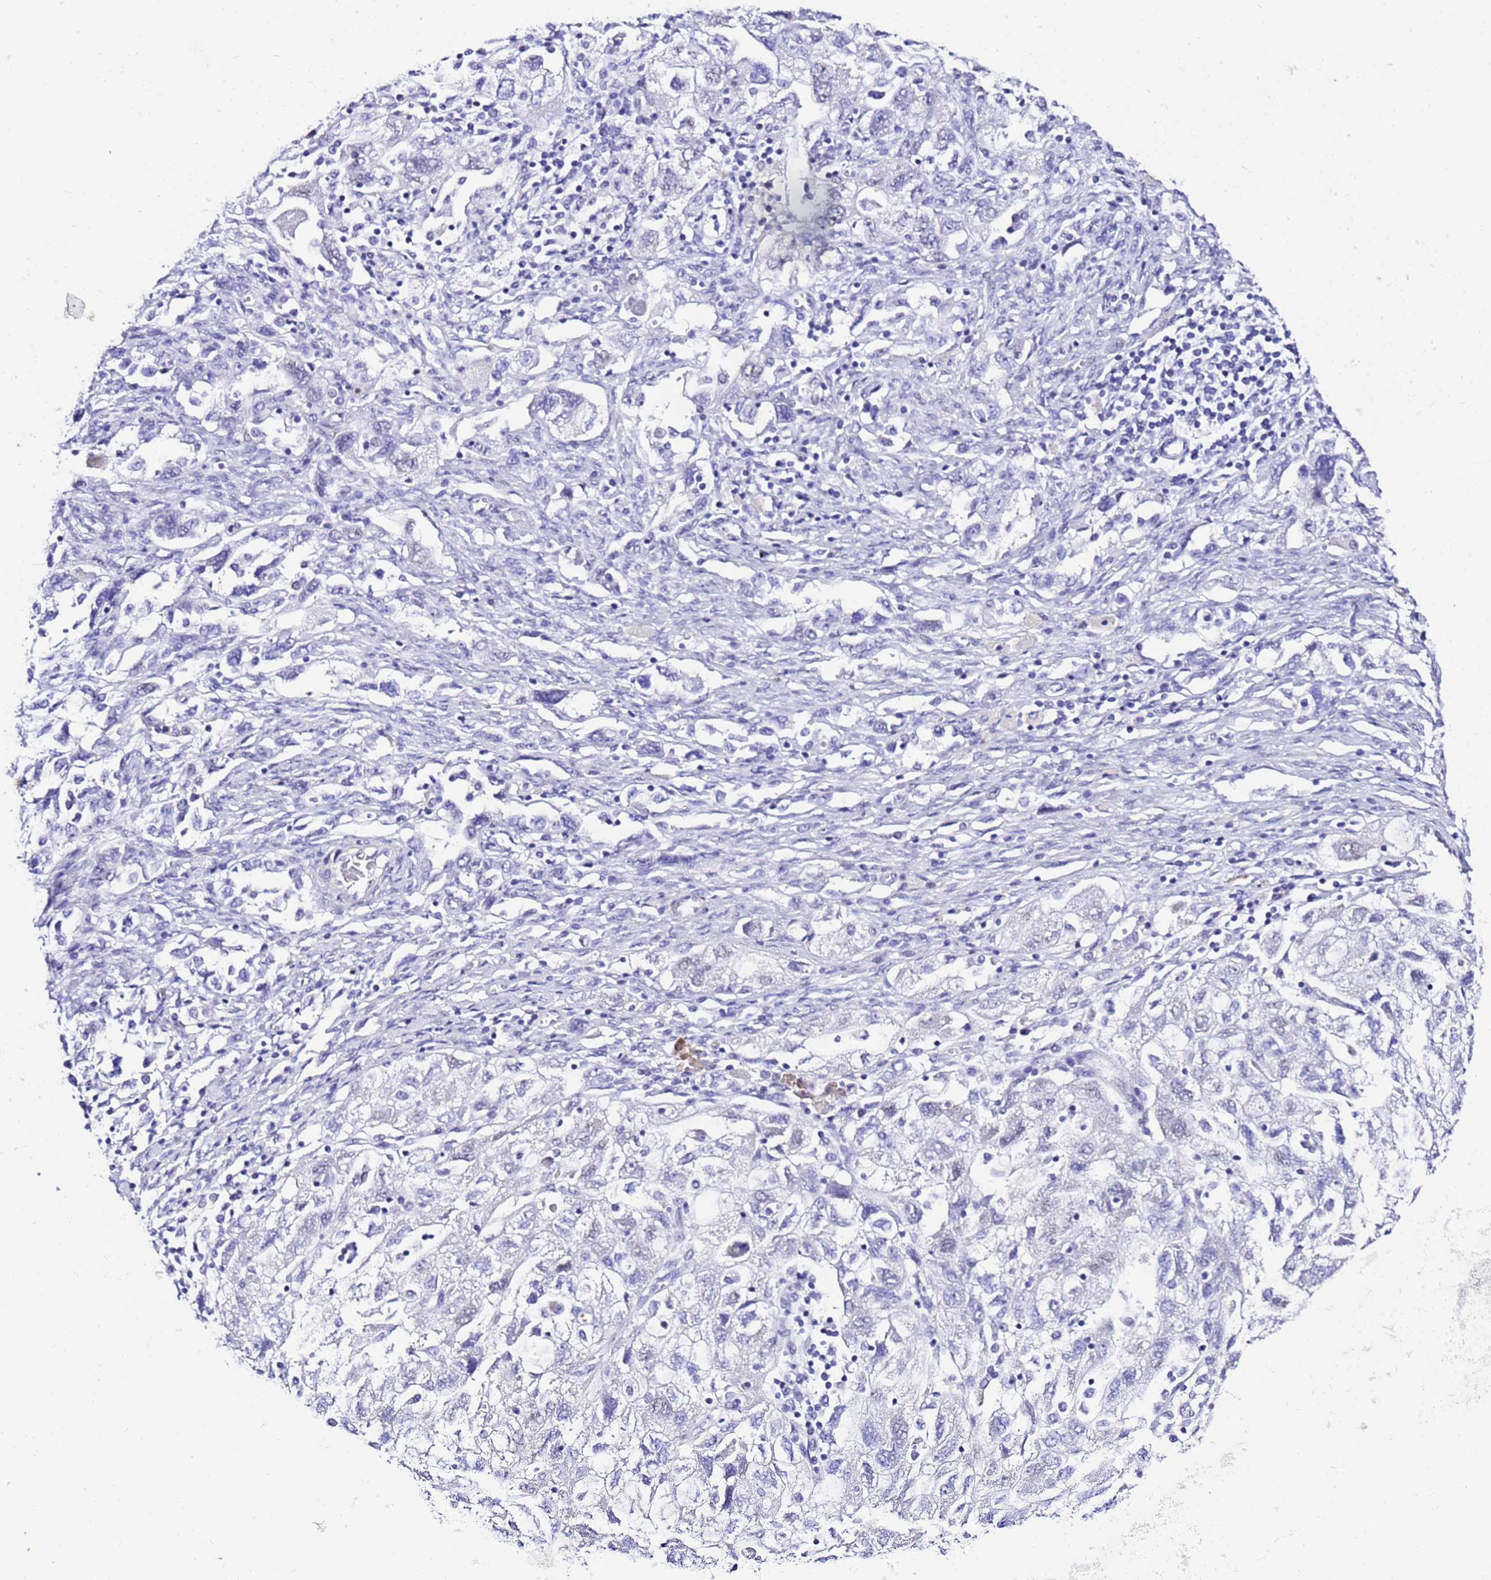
{"staining": {"intensity": "negative", "quantity": "none", "location": "none"}, "tissue": "ovarian cancer", "cell_type": "Tumor cells", "image_type": "cancer", "snomed": [{"axis": "morphology", "description": "Carcinoma, NOS"}, {"axis": "morphology", "description": "Cystadenocarcinoma, serous, NOS"}, {"axis": "topography", "description": "Ovary"}], "caption": "An IHC photomicrograph of ovarian cancer is shown. There is no staining in tumor cells of ovarian cancer.", "gene": "ZNF417", "patient": {"sex": "female", "age": 69}}